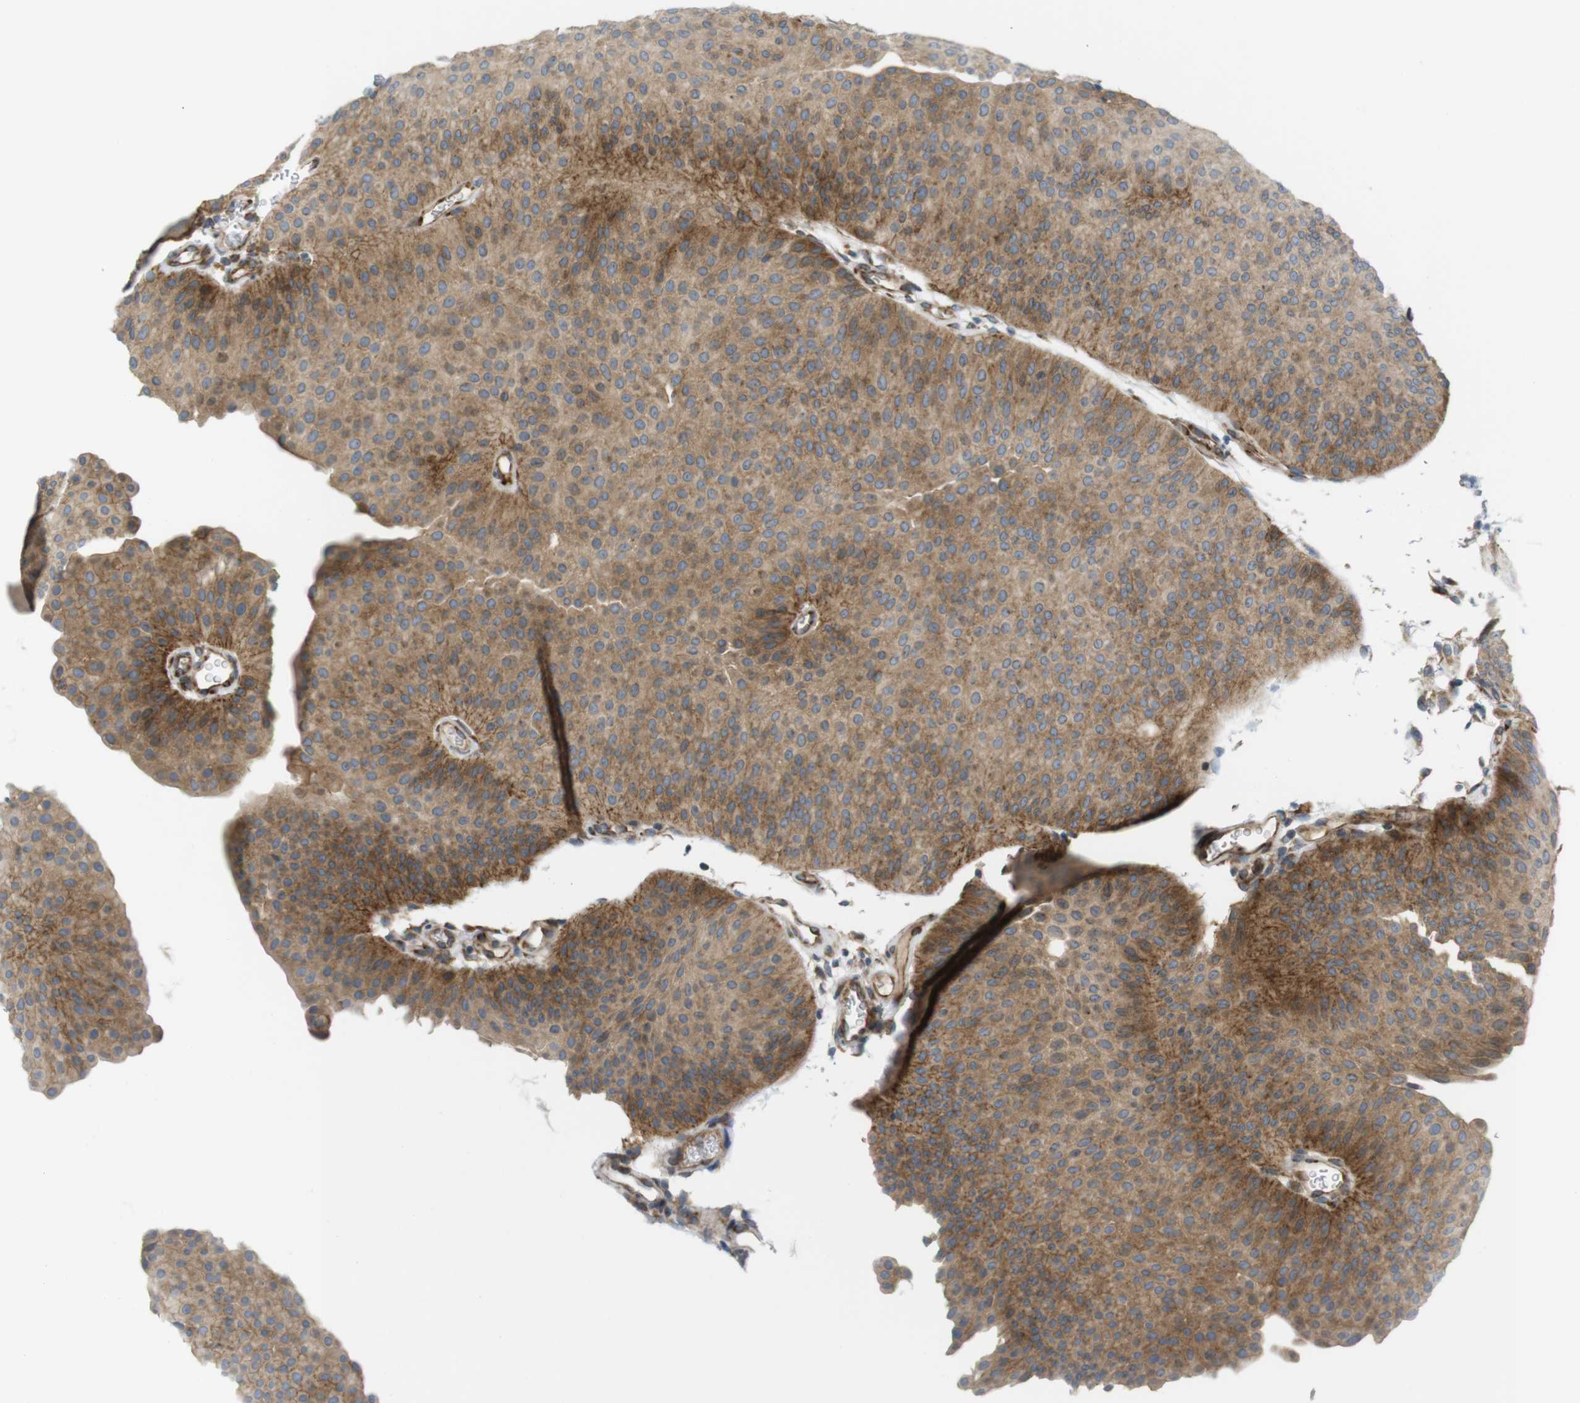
{"staining": {"intensity": "moderate", "quantity": ">75%", "location": "cytoplasmic/membranous"}, "tissue": "urothelial cancer", "cell_type": "Tumor cells", "image_type": "cancer", "snomed": [{"axis": "morphology", "description": "Urothelial carcinoma, Low grade"}, {"axis": "topography", "description": "Urinary bladder"}], "caption": "This is a histology image of IHC staining of urothelial cancer, which shows moderate staining in the cytoplasmic/membranous of tumor cells.", "gene": "GJC3", "patient": {"sex": "female", "age": 60}}